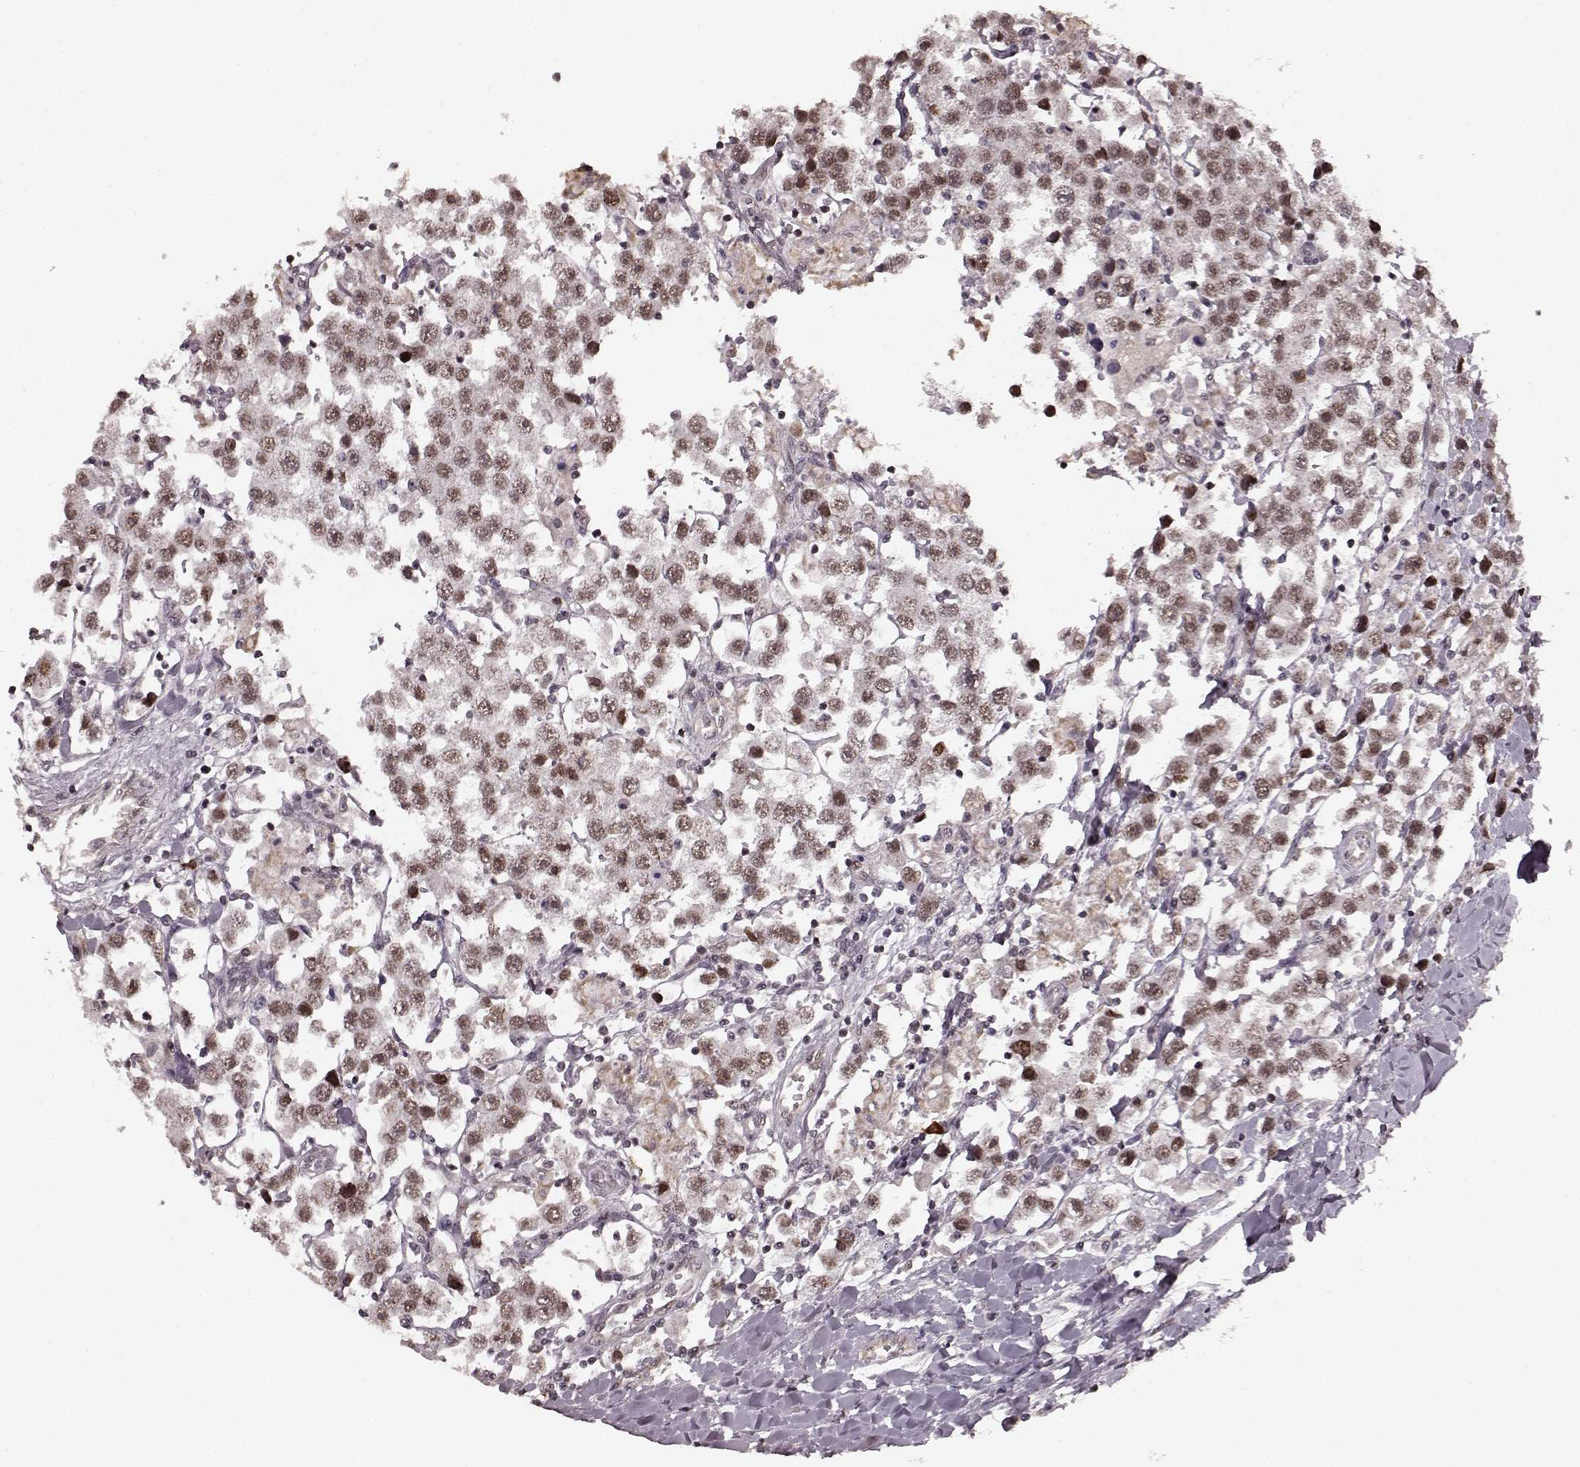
{"staining": {"intensity": "weak", "quantity": ">75%", "location": "nuclear"}, "tissue": "testis cancer", "cell_type": "Tumor cells", "image_type": "cancer", "snomed": [{"axis": "morphology", "description": "Seminoma, NOS"}, {"axis": "topography", "description": "Testis"}], "caption": "Brown immunohistochemical staining in testis cancer (seminoma) displays weak nuclear expression in approximately >75% of tumor cells.", "gene": "PLCB4", "patient": {"sex": "male", "age": 45}}